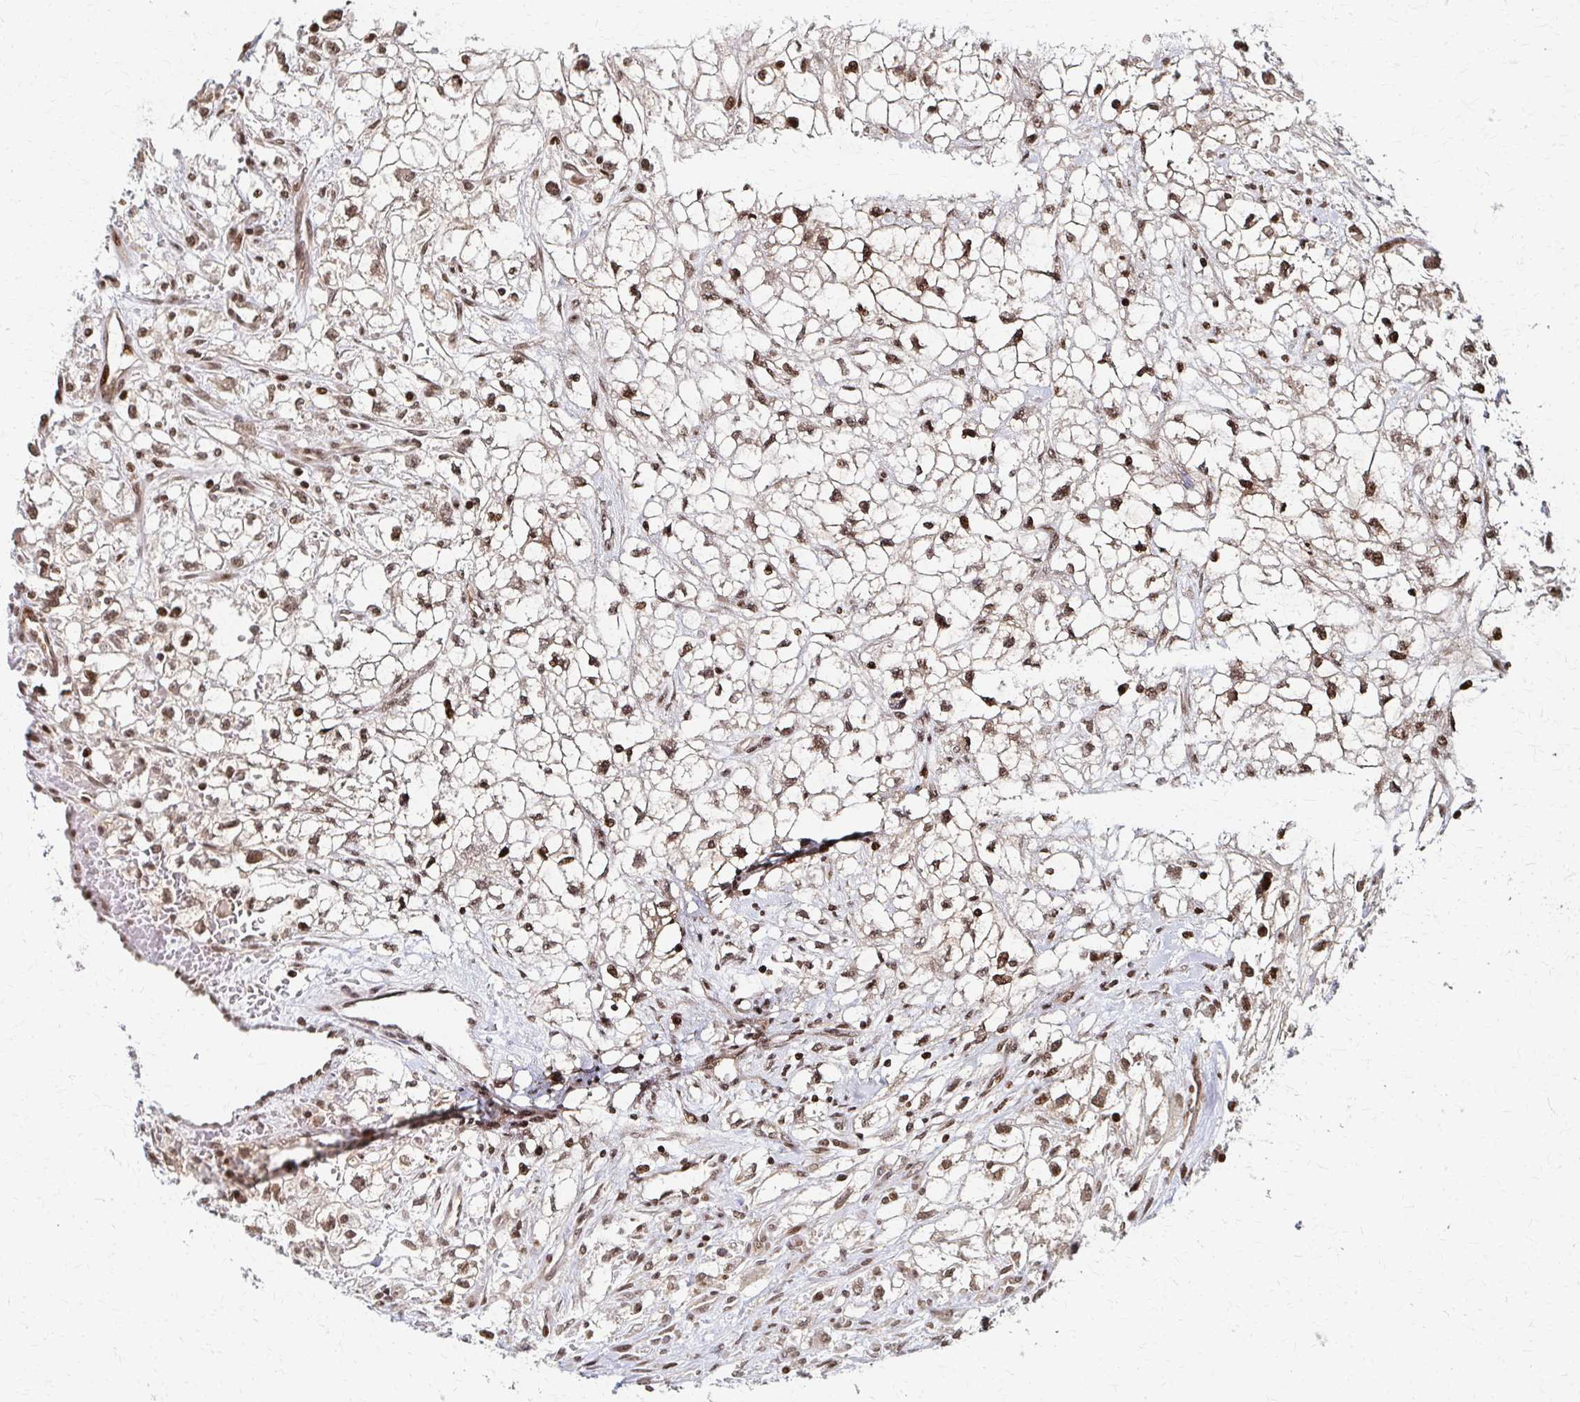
{"staining": {"intensity": "moderate", "quantity": ">75%", "location": "cytoplasmic/membranous,nuclear"}, "tissue": "renal cancer", "cell_type": "Tumor cells", "image_type": "cancer", "snomed": [{"axis": "morphology", "description": "Adenocarcinoma, NOS"}, {"axis": "topography", "description": "Kidney"}], "caption": "Renal cancer (adenocarcinoma) stained with a protein marker shows moderate staining in tumor cells.", "gene": "PSMD7", "patient": {"sex": "male", "age": 59}}